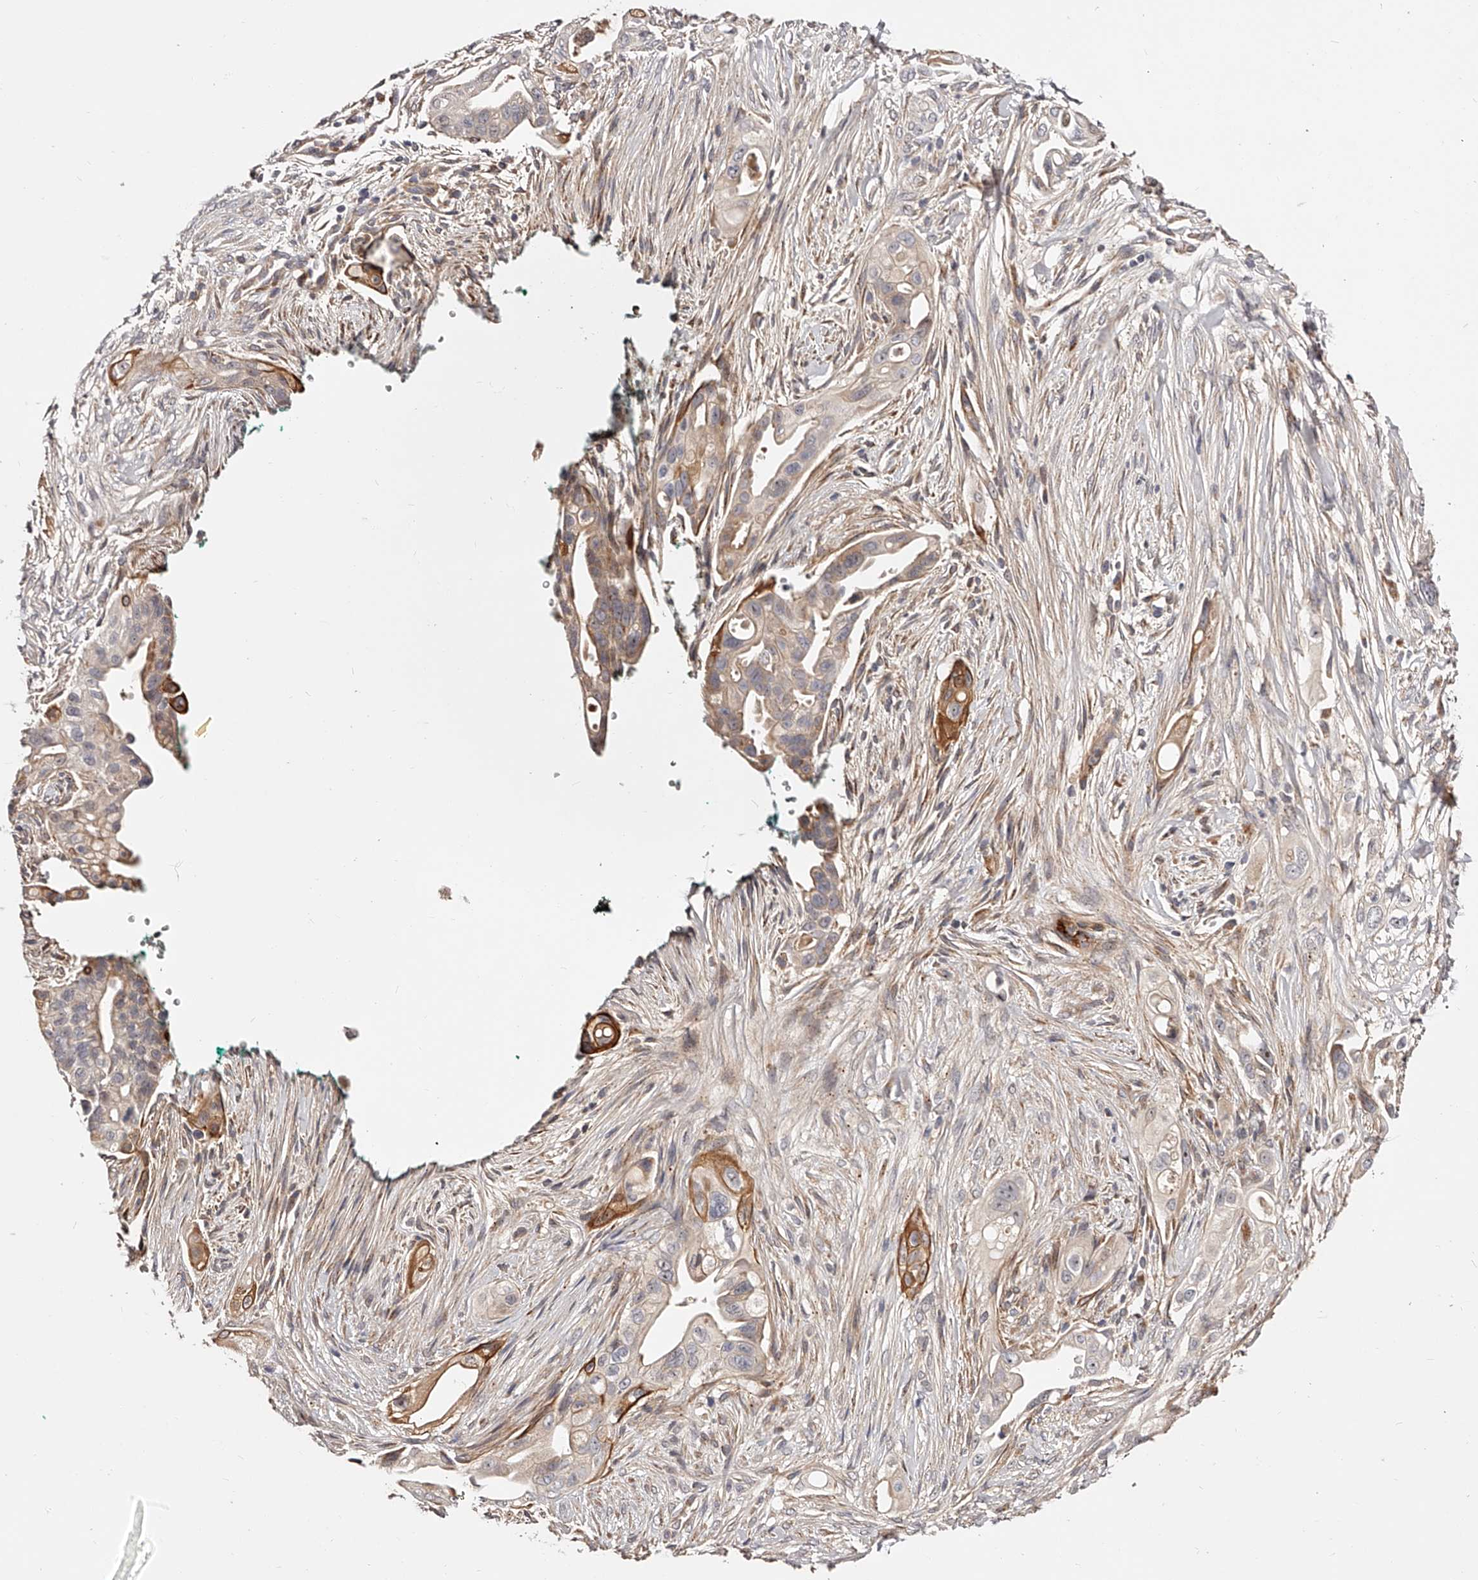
{"staining": {"intensity": "moderate", "quantity": "<25%", "location": "cytoplasmic/membranous"}, "tissue": "pancreatic cancer", "cell_type": "Tumor cells", "image_type": "cancer", "snomed": [{"axis": "morphology", "description": "Adenocarcinoma, NOS"}, {"axis": "topography", "description": "Pancreas"}], "caption": "A high-resolution photomicrograph shows immunohistochemistry staining of pancreatic adenocarcinoma, which exhibits moderate cytoplasmic/membranous expression in approximately <25% of tumor cells.", "gene": "ZNF502", "patient": {"sex": "male", "age": 53}}